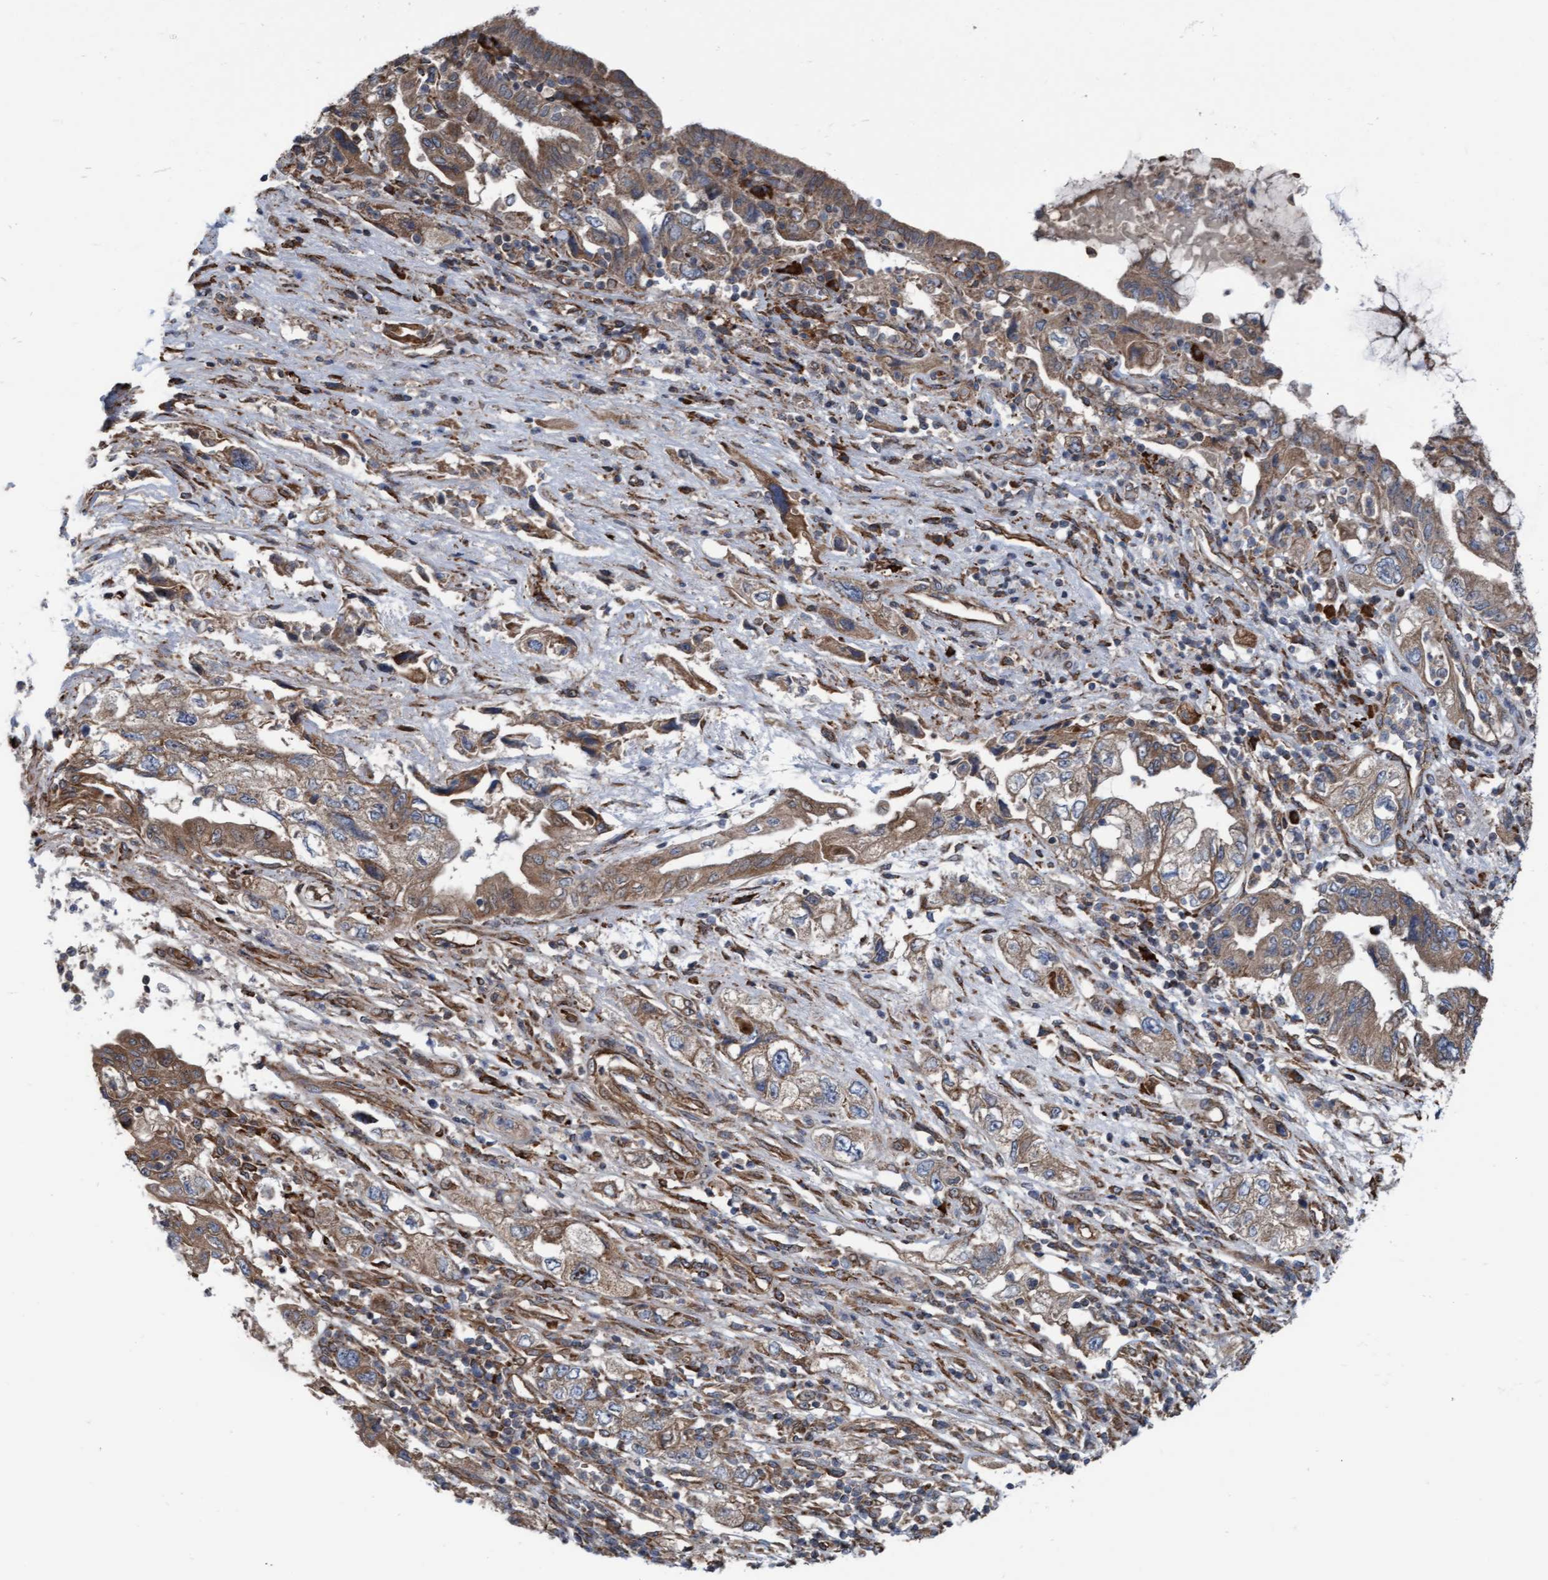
{"staining": {"intensity": "weak", "quantity": ">75%", "location": "cytoplasmic/membranous"}, "tissue": "pancreatic cancer", "cell_type": "Tumor cells", "image_type": "cancer", "snomed": [{"axis": "morphology", "description": "Adenocarcinoma, NOS"}, {"axis": "topography", "description": "Pancreas"}], "caption": "Human pancreatic cancer (adenocarcinoma) stained with a protein marker reveals weak staining in tumor cells.", "gene": "RAP1GAP2", "patient": {"sex": "female", "age": 73}}